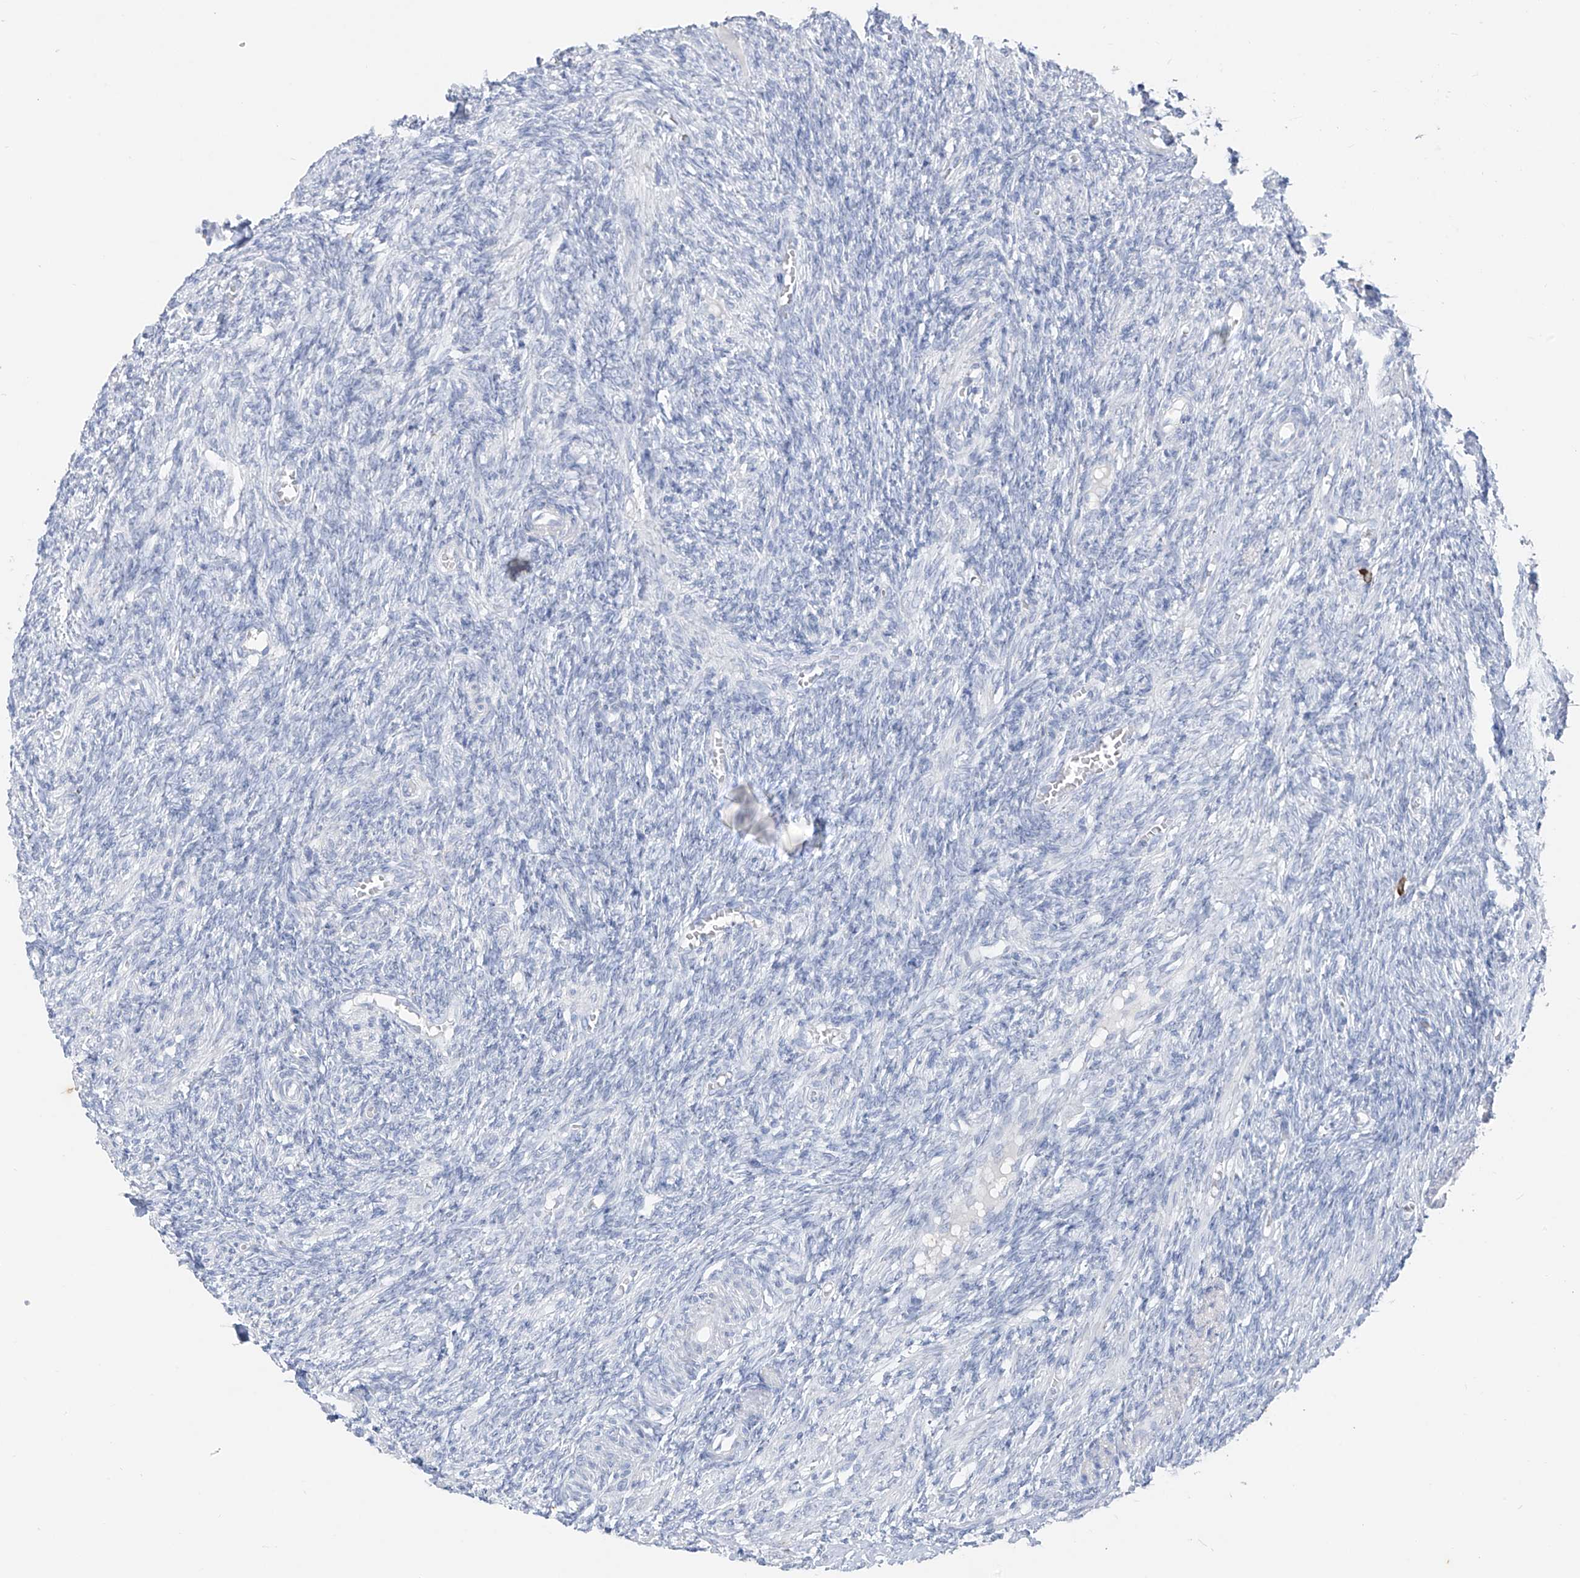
{"staining": {"intensity": "negative", "quantity": "none", "location": "none"}, "tissue": "ovary", "cell_type": "Ovarian stroma cells", "image_type": "normal", "snomed": [{"axis": "morphology", "description": "Normal tissue, NOS"}, {"axis": "topography", "description": "Ovary"}], "caption": "Ovarian stroma cells are negative for brown protein staining in unremarkable ovary. The staining is performed using DAB brown chromogen with nuclei counter-stained in using hematoxylin.", "gene": "CX3CR1", "patient": {"sex": "female", "age": 27}}